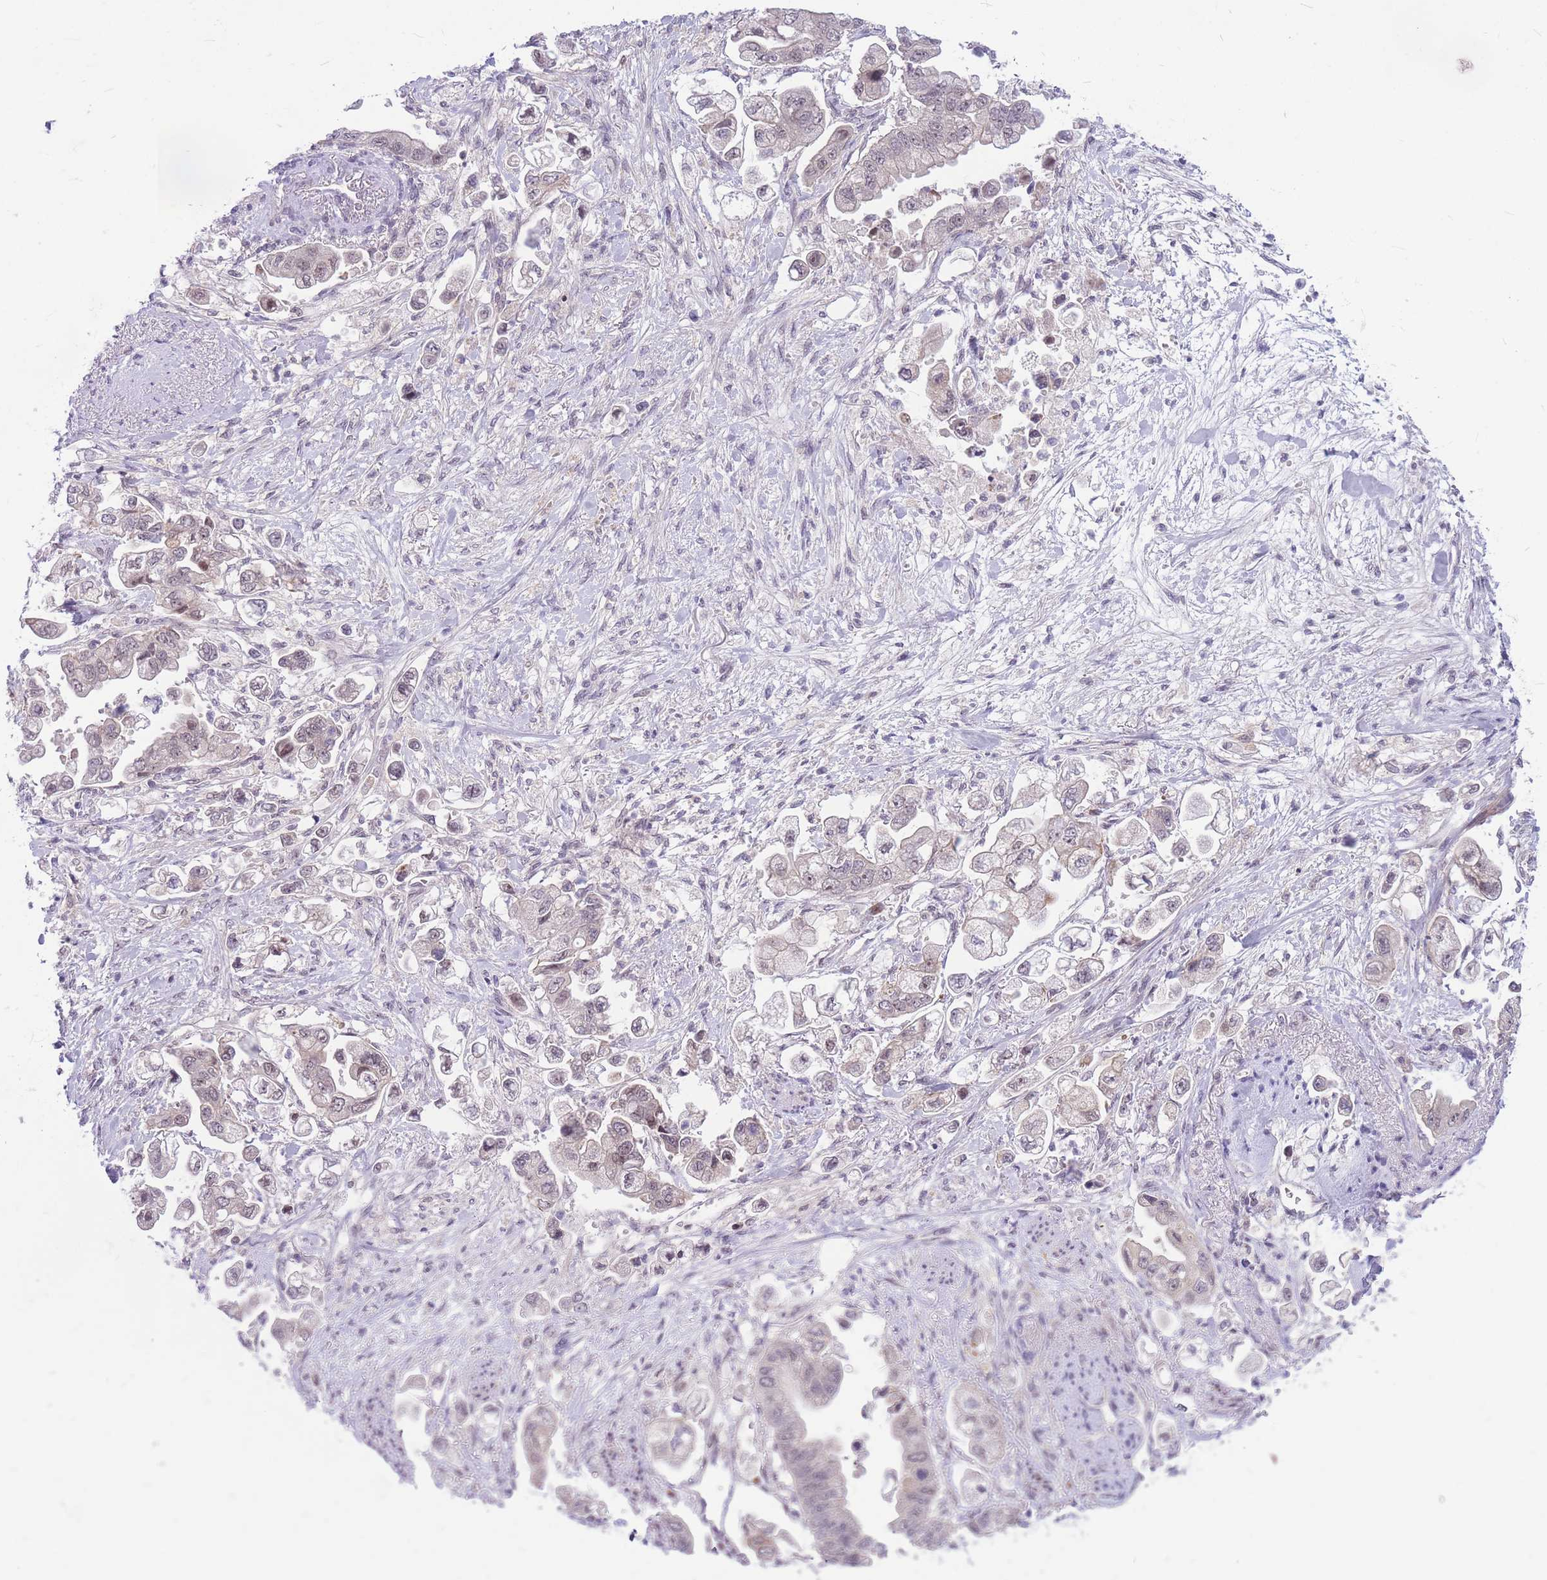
{"staining": {"intensity": "weak", "quantity": "<25%", "location": "cytoplasmic/membranous"}, "tissue": "stomach cancer", "cell_type": "Tumor cells", "image_type": "cancer", "snomed": [{"axis": "morphology", "description": "Adenocarcinoma, NOS"}, {"axis": "topography", "description": "Stomach"}], "caption": "Stomach adenocarcinoma was stained to show a protein in brown. There is no significant positivity in tumor cells.", "gene": "ERCC2", "patient": {"sex": "male", "age": 62}}